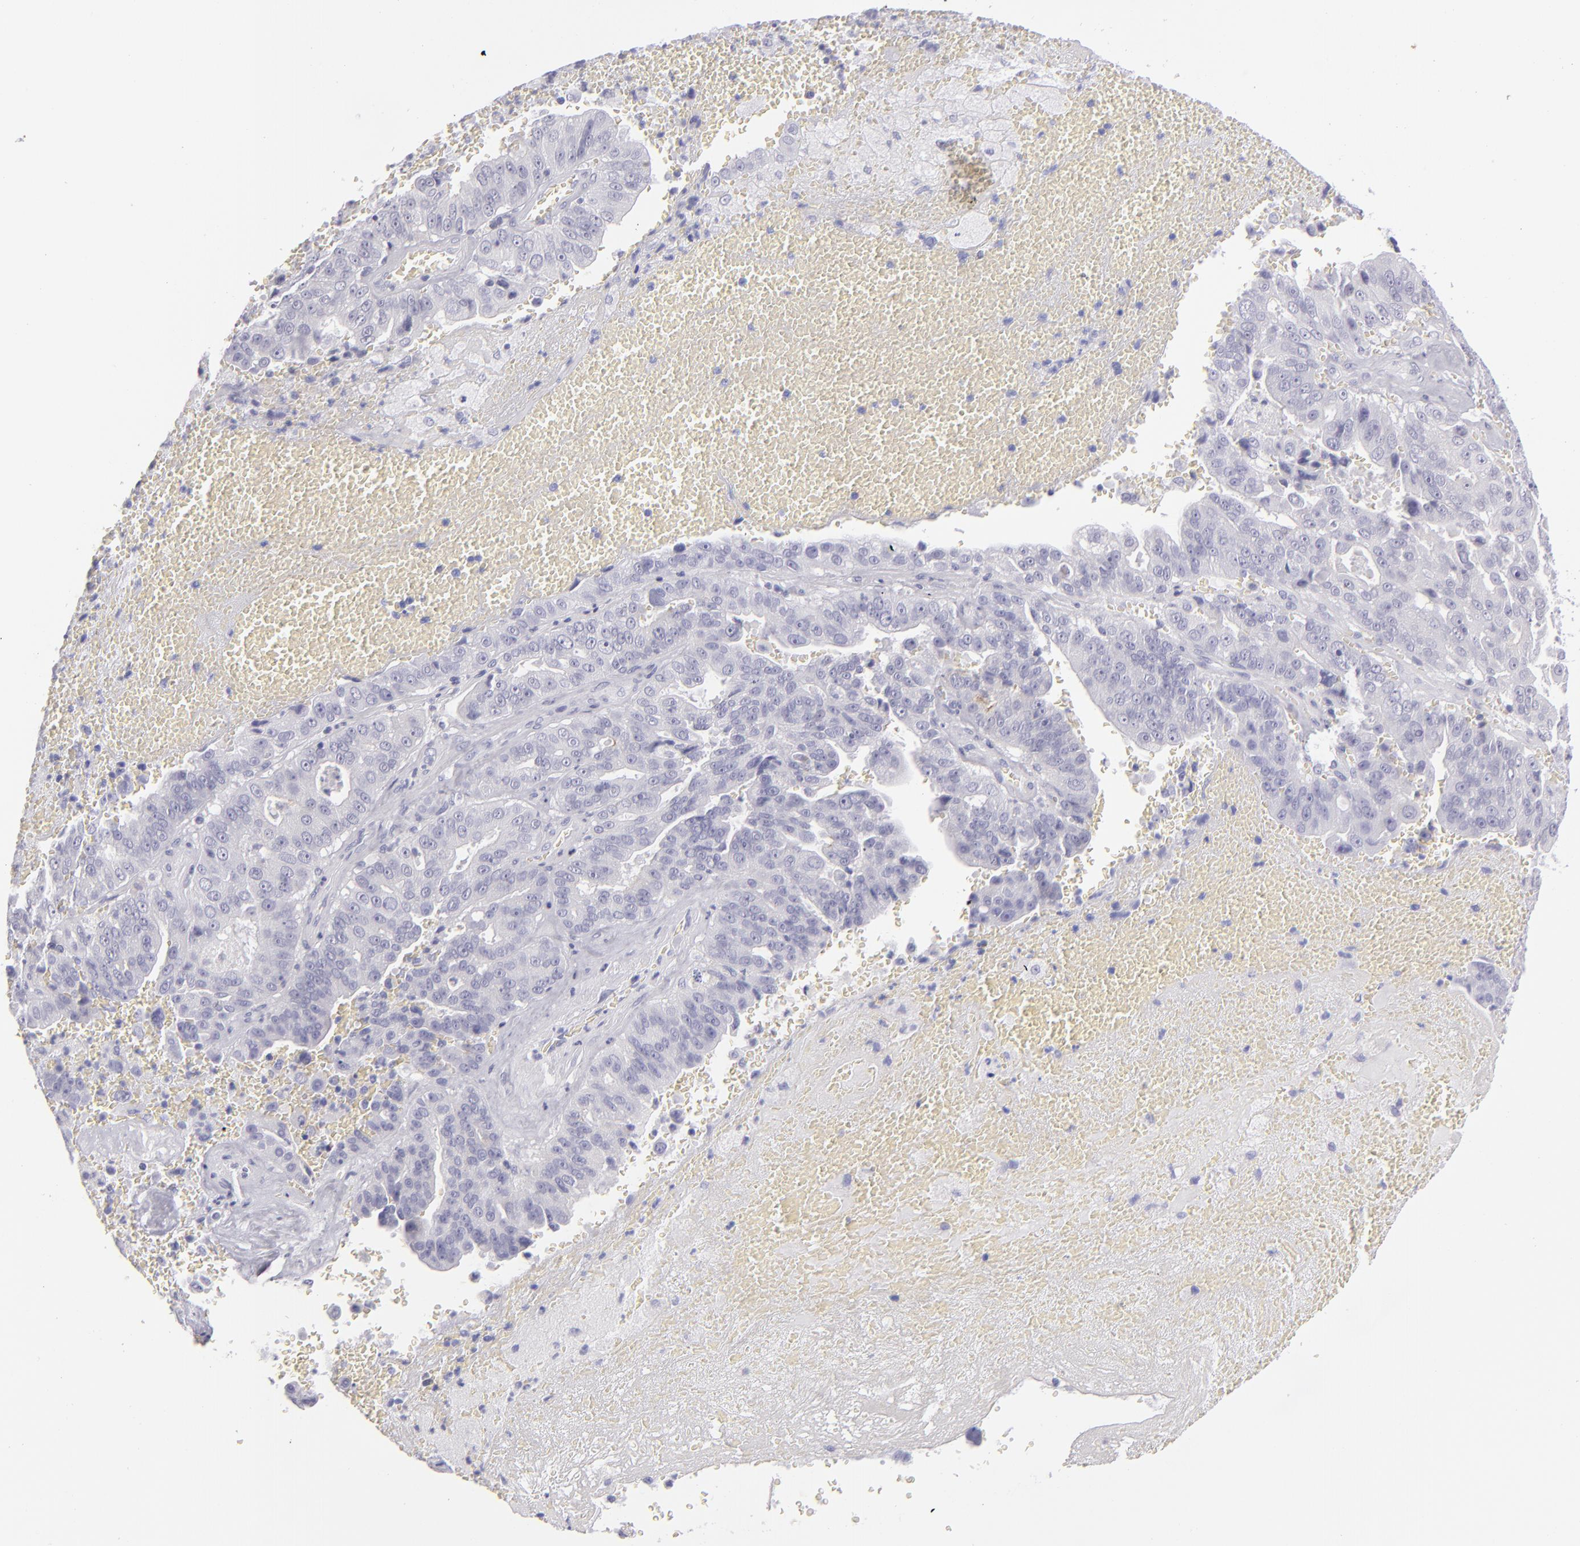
{"staining": {"intensity": "negative", "quantity": "none", "location": "none"}, "tissue": "liver cancer", "cell_type": "Tumor cells", "image_type": "cancer", "snomed": [{"axis": "morphology", "description": "Cholangiocarcinoma"}, {"axis": "topography", "description": "Liver"}], "caption": "This micrograph is of liver cholangiocarcinoma stained with IHC to label a protein in brown with the nuclei are counter-stained blue. There is no positivity in tumor cells.", "gene": "VIL1", "patient": {"sex": "female", "age": 79}}